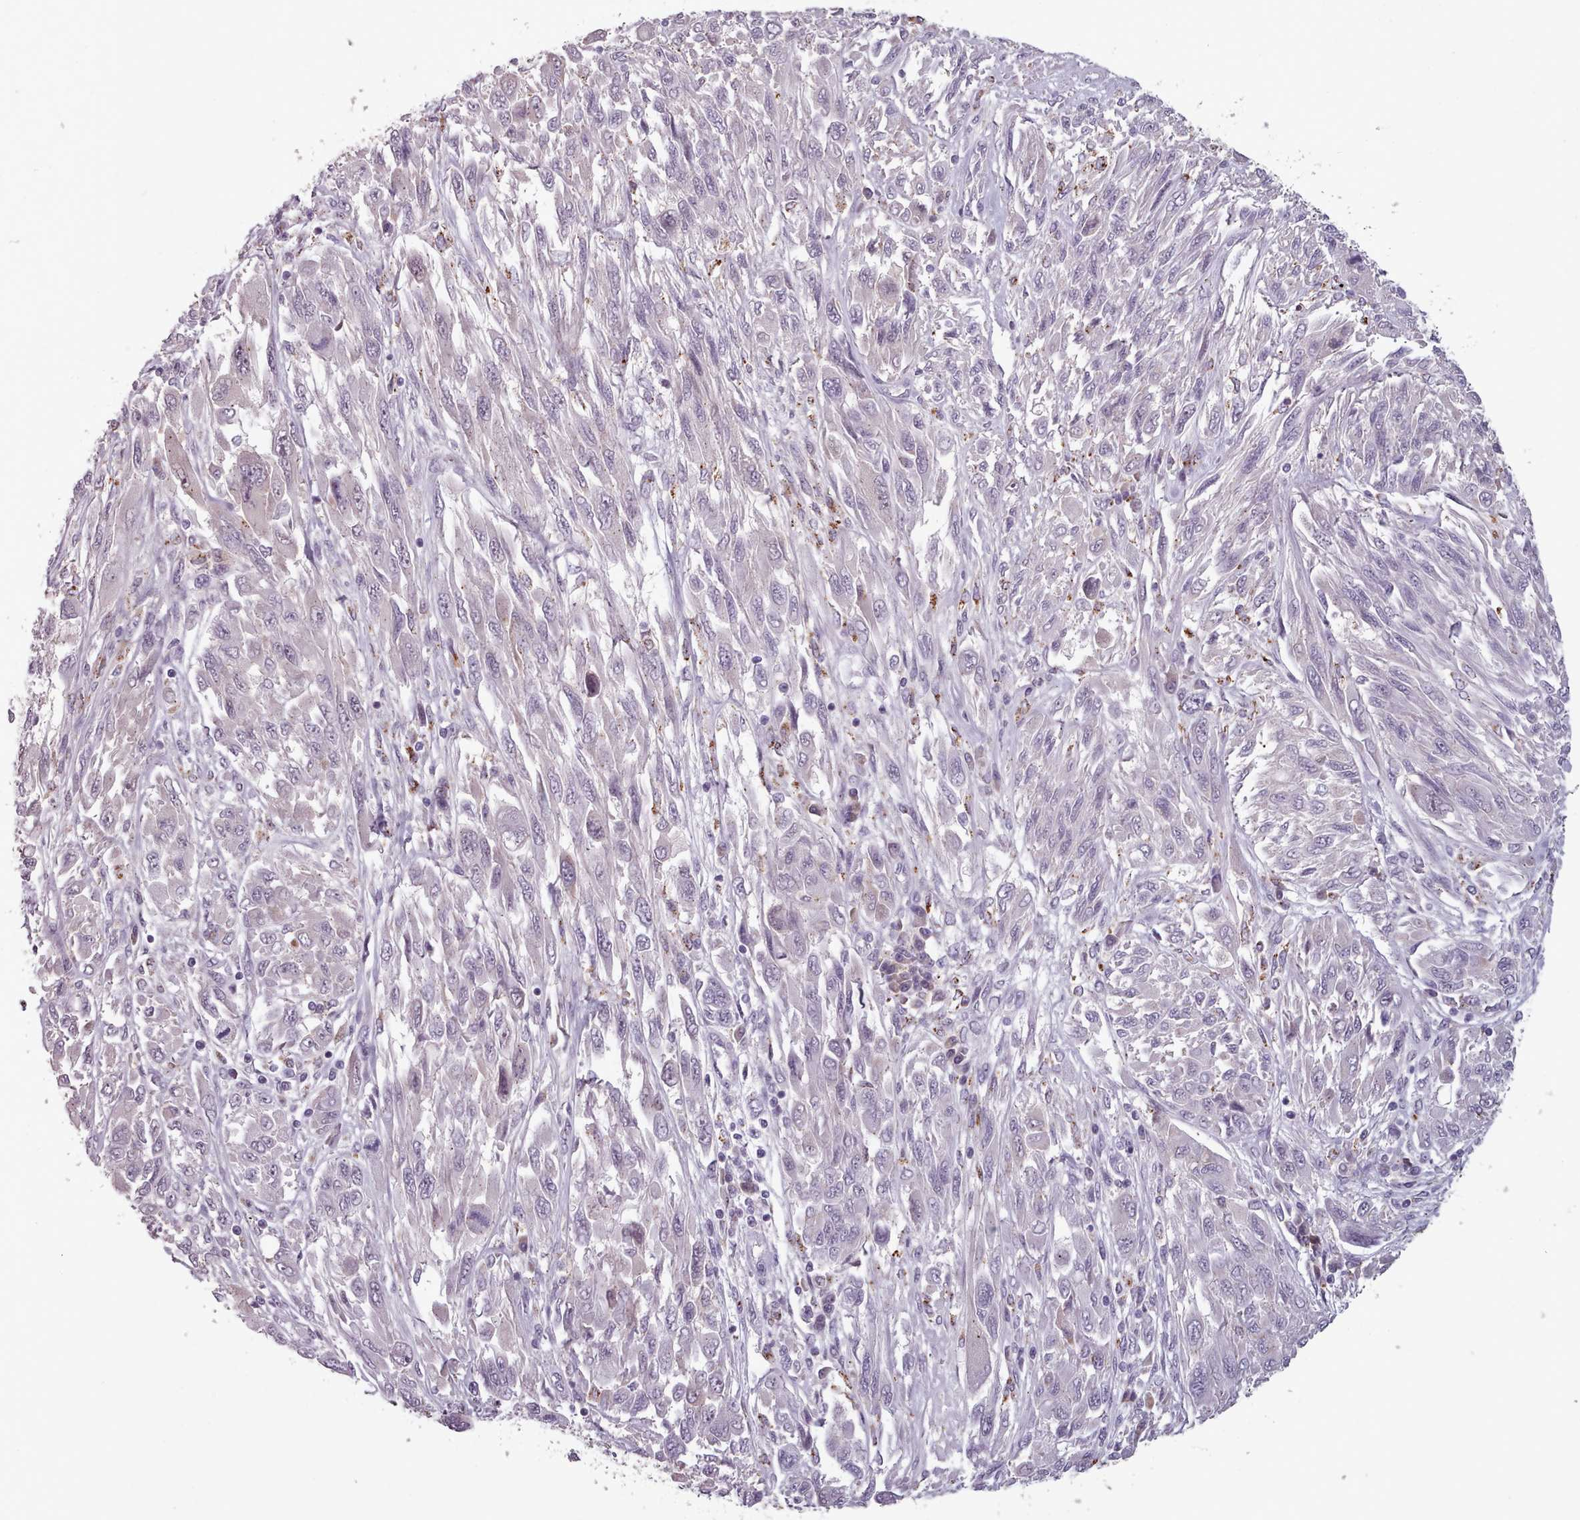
{"staining": {"intensity": "negative", "quantity": "none", "location": "none"}, "tissue": "melanoma", "cell_type": "Tumor cells", "image_type": "cancer", "snomed": [{"axis": "morphology", "description": "Malignant melanoma, NOS"}, {"axis": "topography", "description": "Skin"}], "caption": "A histopathology image of human malignant melanoma is negative for staining in tumor cells.", "gene": "PBX4", "patient": {"sex": "female", "age": 91}}